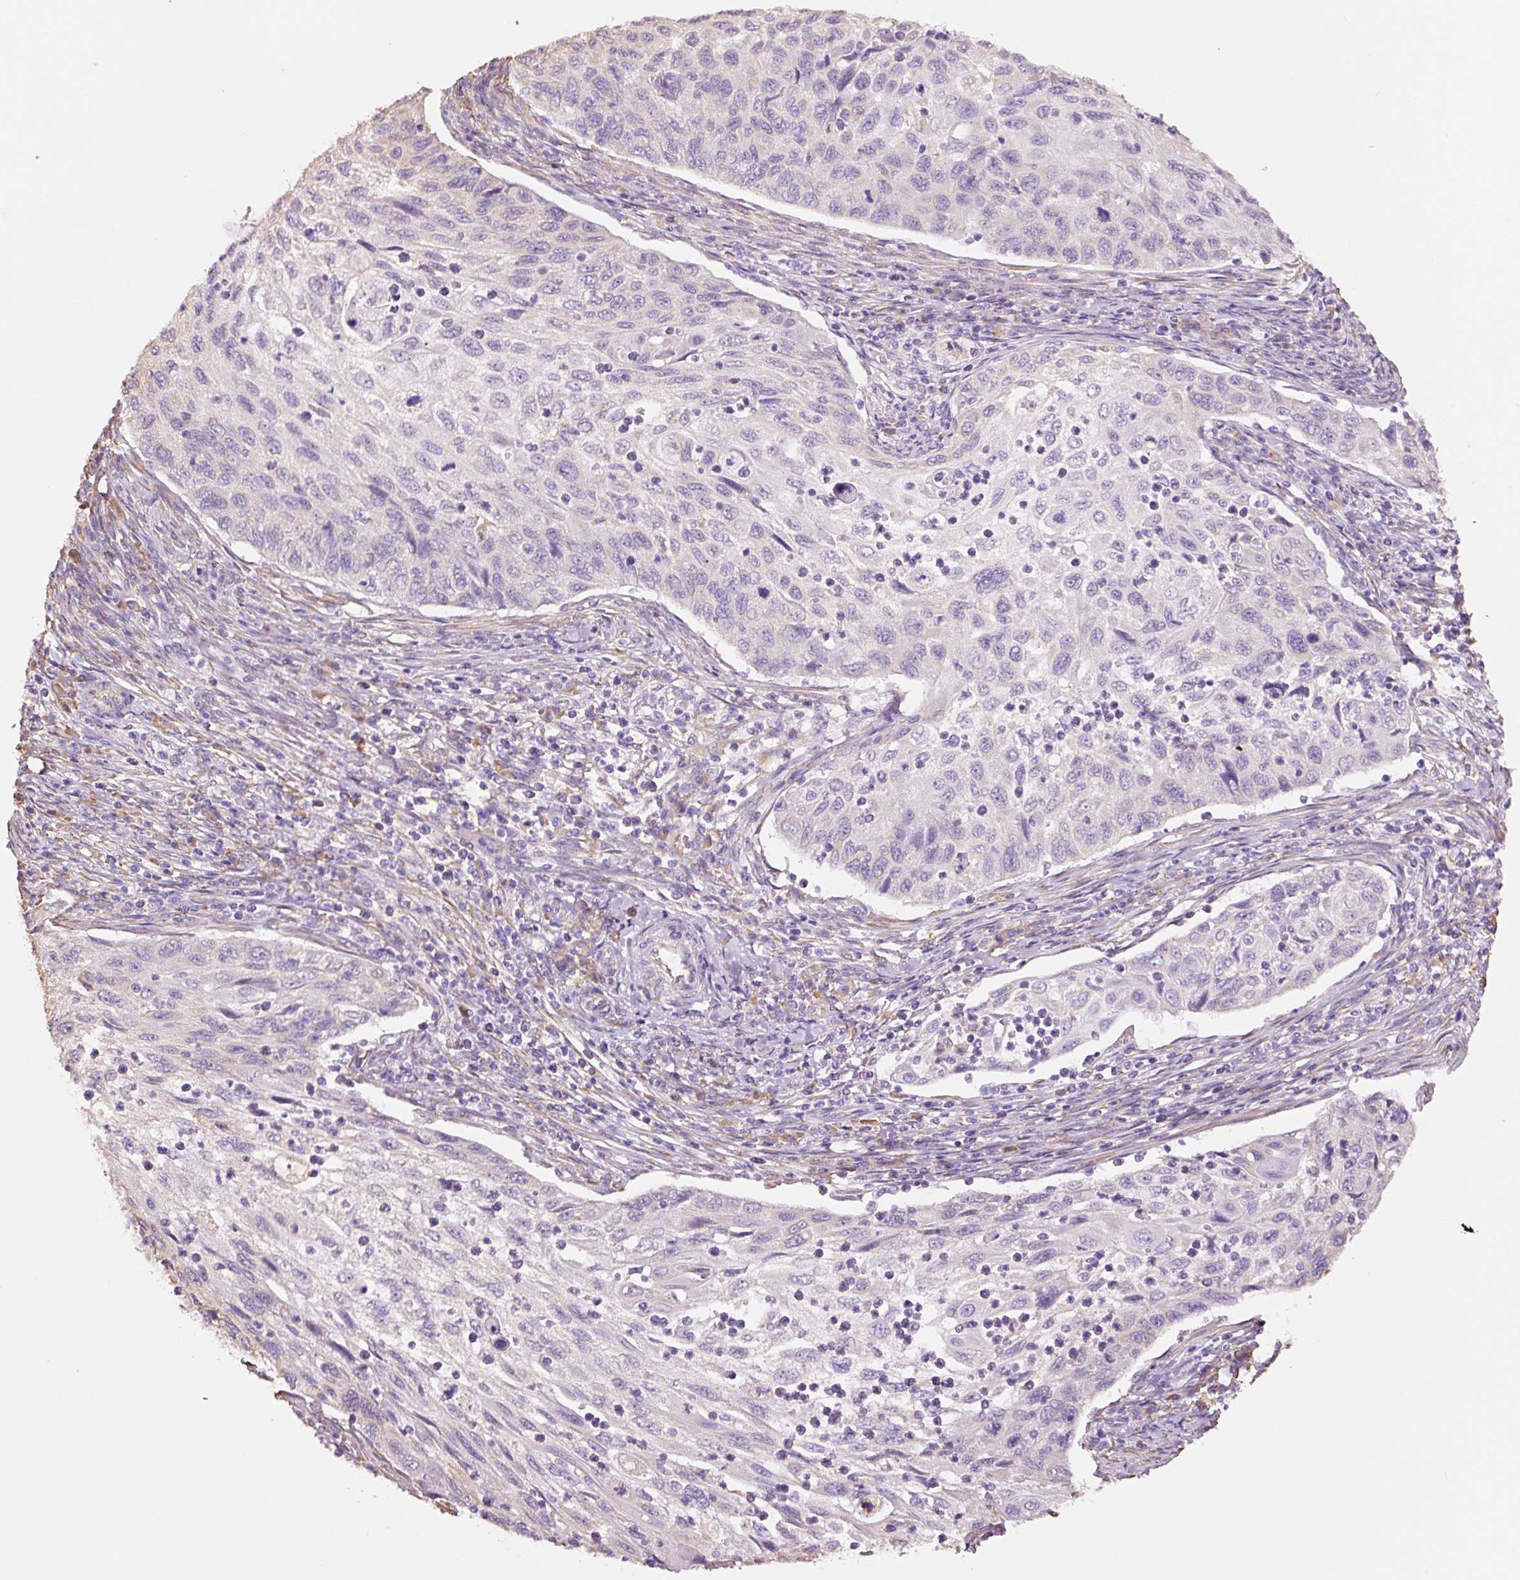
{"staining": {"intensity": "negative", "quantity": "none", "location": "none"}, "tissue": "cervical cancer", "cell_type": "Tumor cells", "image_type": "cancer", "snomed": [{"axis": "morphology", "description": "Squamous cell carcinoma, NOS"}, {"axis": "topography", "description": "Cervix"}], "caption": "Cervical cancer stained for a protein using immunohistochemistry displays no staining tumor cells.", "gene": "GCG", "patient": {"sex": "female", "age": 70}}